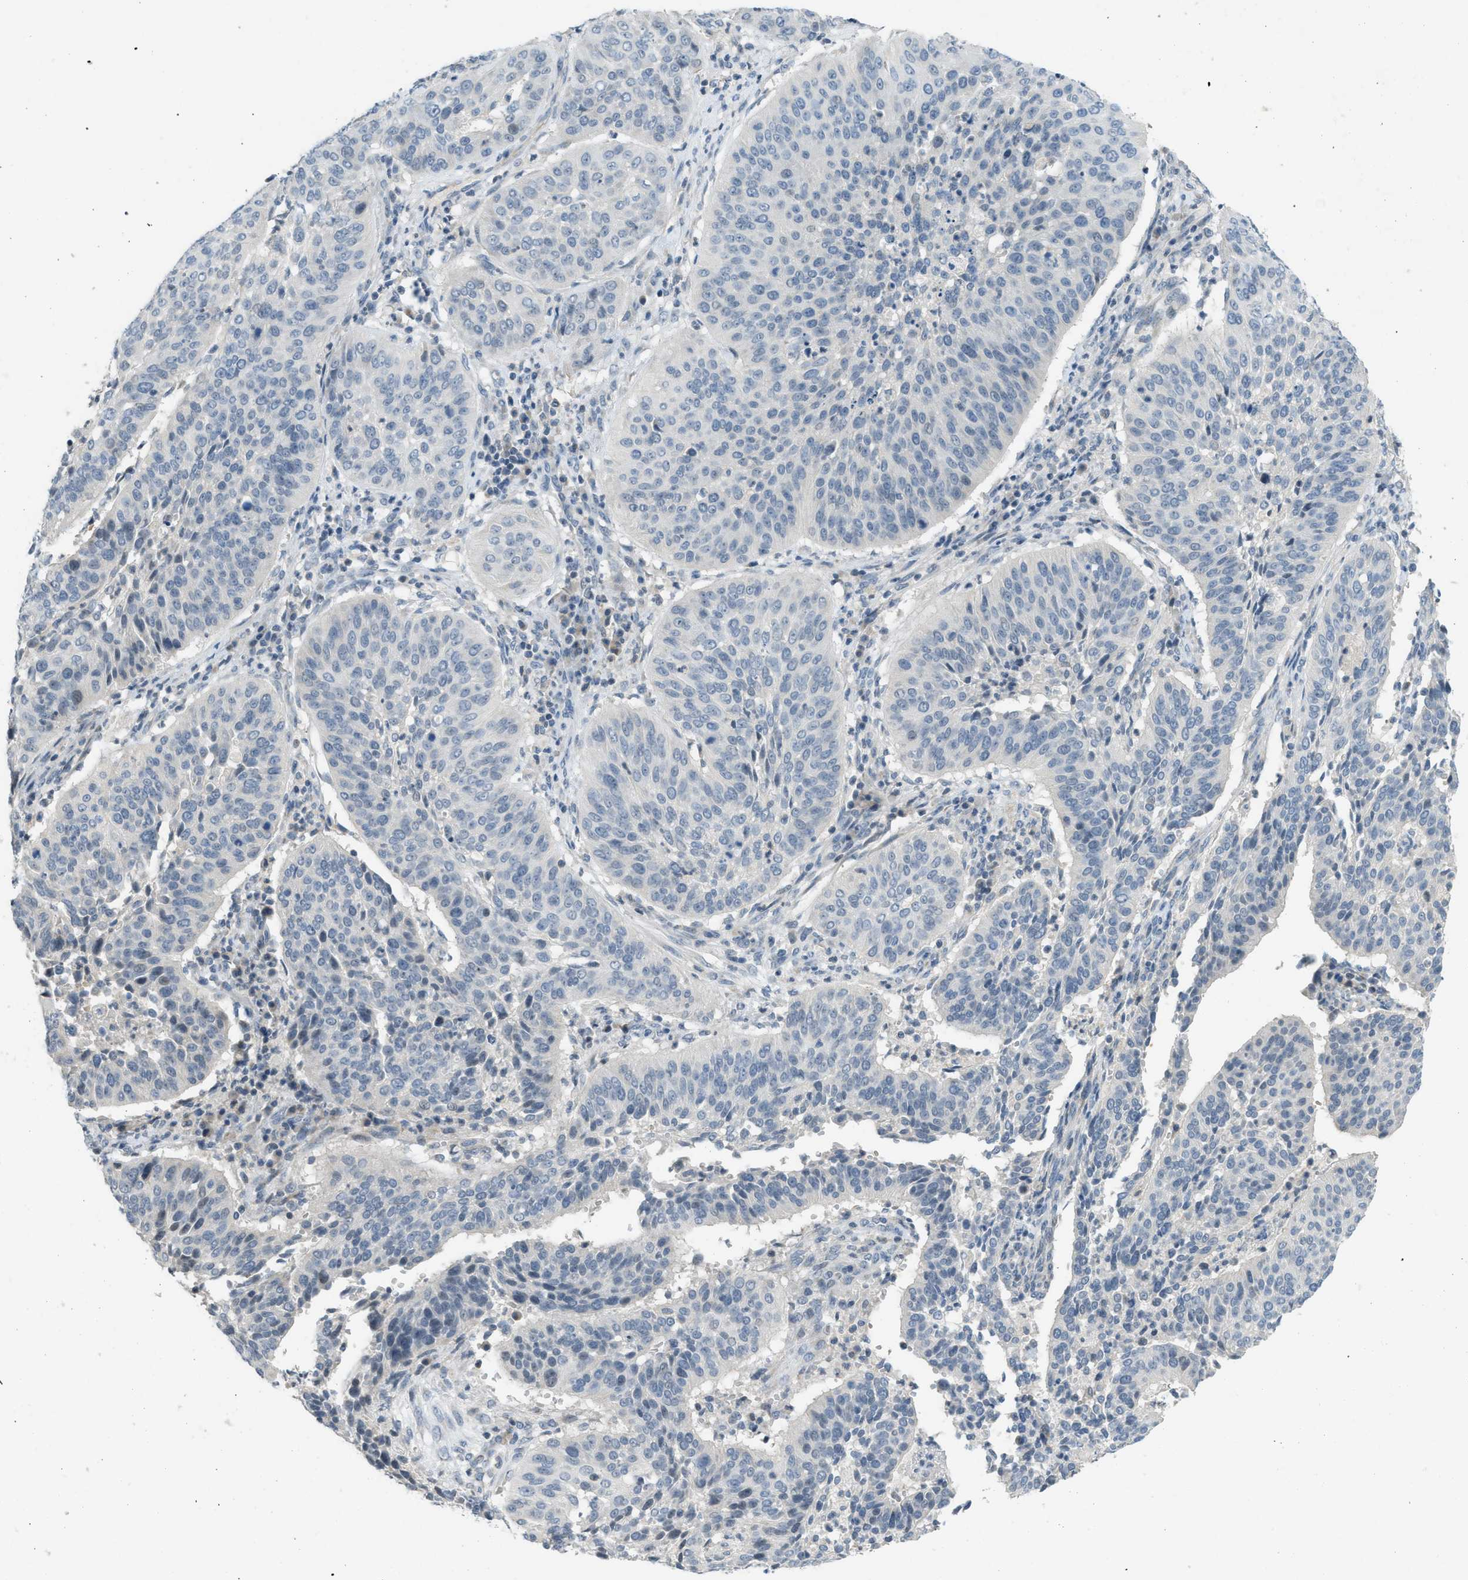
{"staining": {"intensity": "negative", "quantity": "none", "location": "none"}, "tissue": "cervical cancer", "cell_type": "Tumor cells", "image_type": "cancer", "snomed": [{"axis": "morphology", "description": "Normal tissue, NOS"}, {"axis": "morphology", "description": "Squamous cell carcinoma, NOS"}, {"axis": "topography", "description": "Cervix"}], "caption": "Micrograph shows no significant protein expression in tumor cells of cervical squamous cell carcinoma. (IHC, brightfield microscopy, high magnification).", "gene": "TXNDC2", "patient": {"sex": "female", "age": 39}}